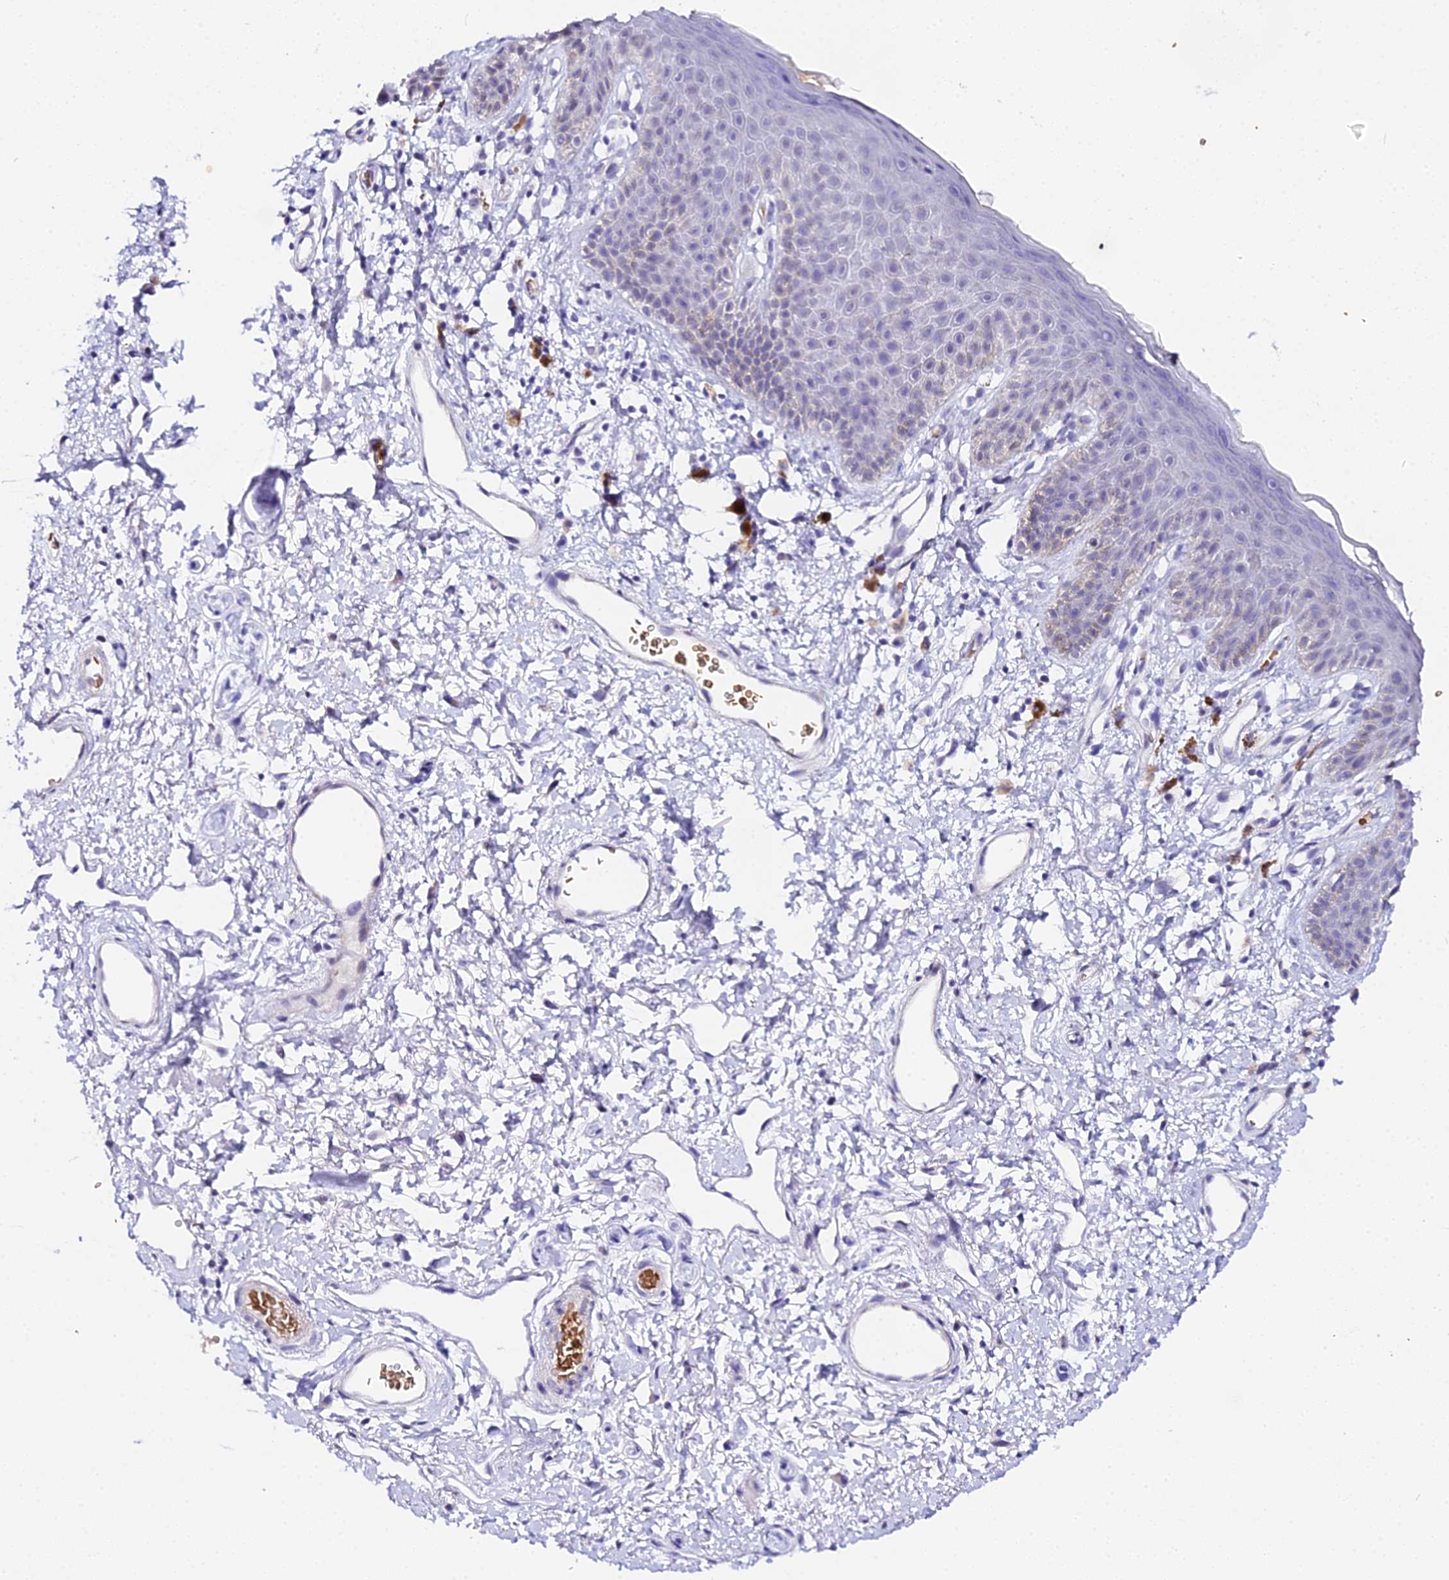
{"staining": {"intensity": "weak", "quantity": "<25%", "location": "cytoplasmic/membranous"}, "tissue": "skin", "cell_type": "Epidermal cells", "image_type": "normal", "snomed": [{"axis": "morphology", "description": "Normal tissue, NOS"}, {"axis": "topography", "description": "Anal"}], "caption": "IHC of benign human skin displays no expression in epidermal cells.", "gene": "CFAP45", "patient": {"sex": "female", "age": 46}}